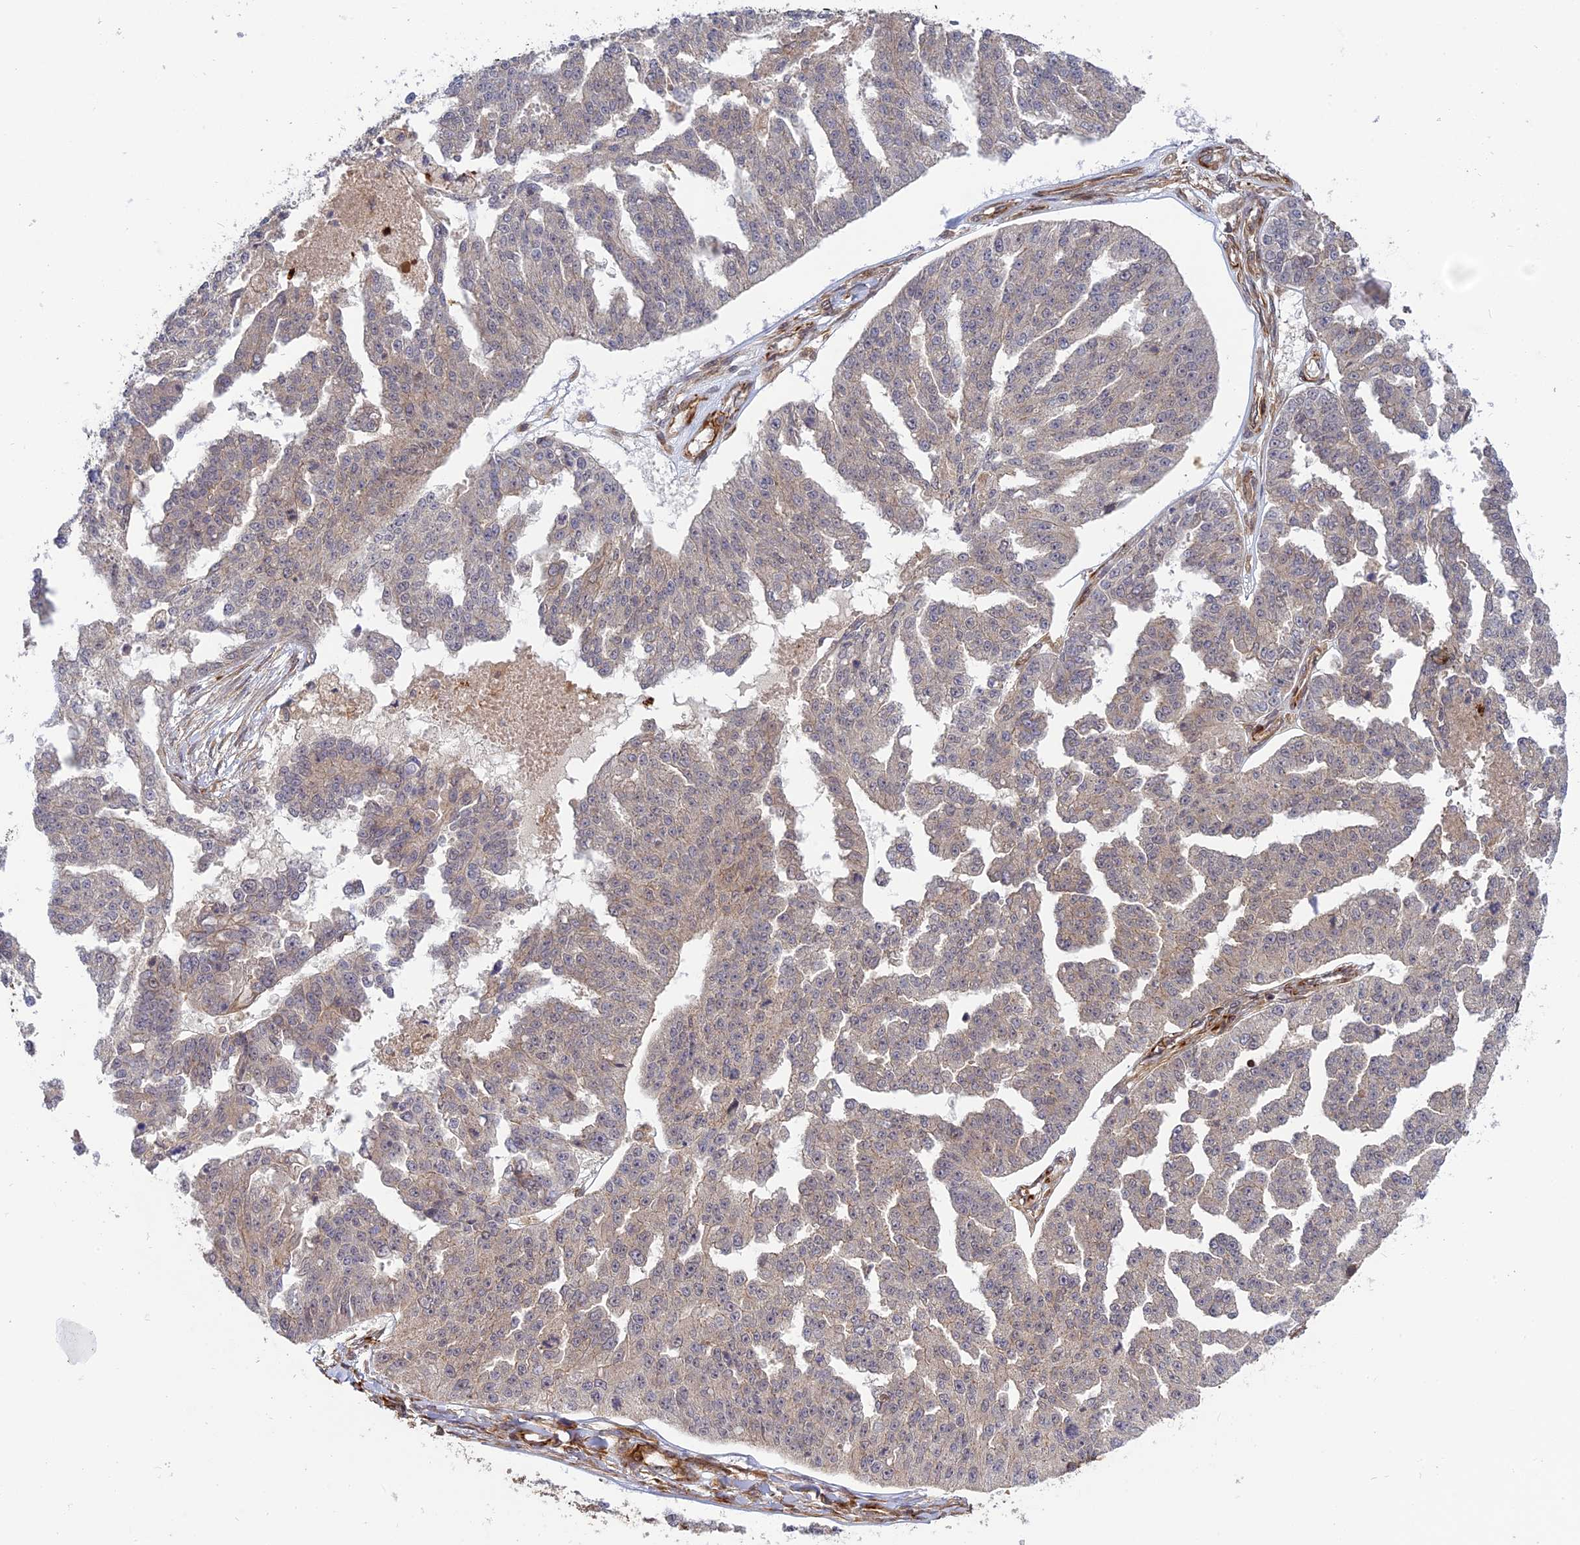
{"staining": {"intensity": "weak", "quantity": "<25%", "location": "cytoplasmic/membranous"}, "tissue": "ovarian cancer", "cell_type": "Tumor cells", "image_type": "cancer", "snomed": [{"axis": "morphology", "description": "Cystadenocarcinoma, serous, NOS"}, {"axis": "topography", "description": "Ovary"}], "caption": "The immunohistochemistry (IHC) photomicrograph has no significant positivity in tumor cells of ovarian cancer (serous cystadenocarcinoma) tissue.", "gene": "PHLDB3", "patient": {"sex": "female", "age": 58}}